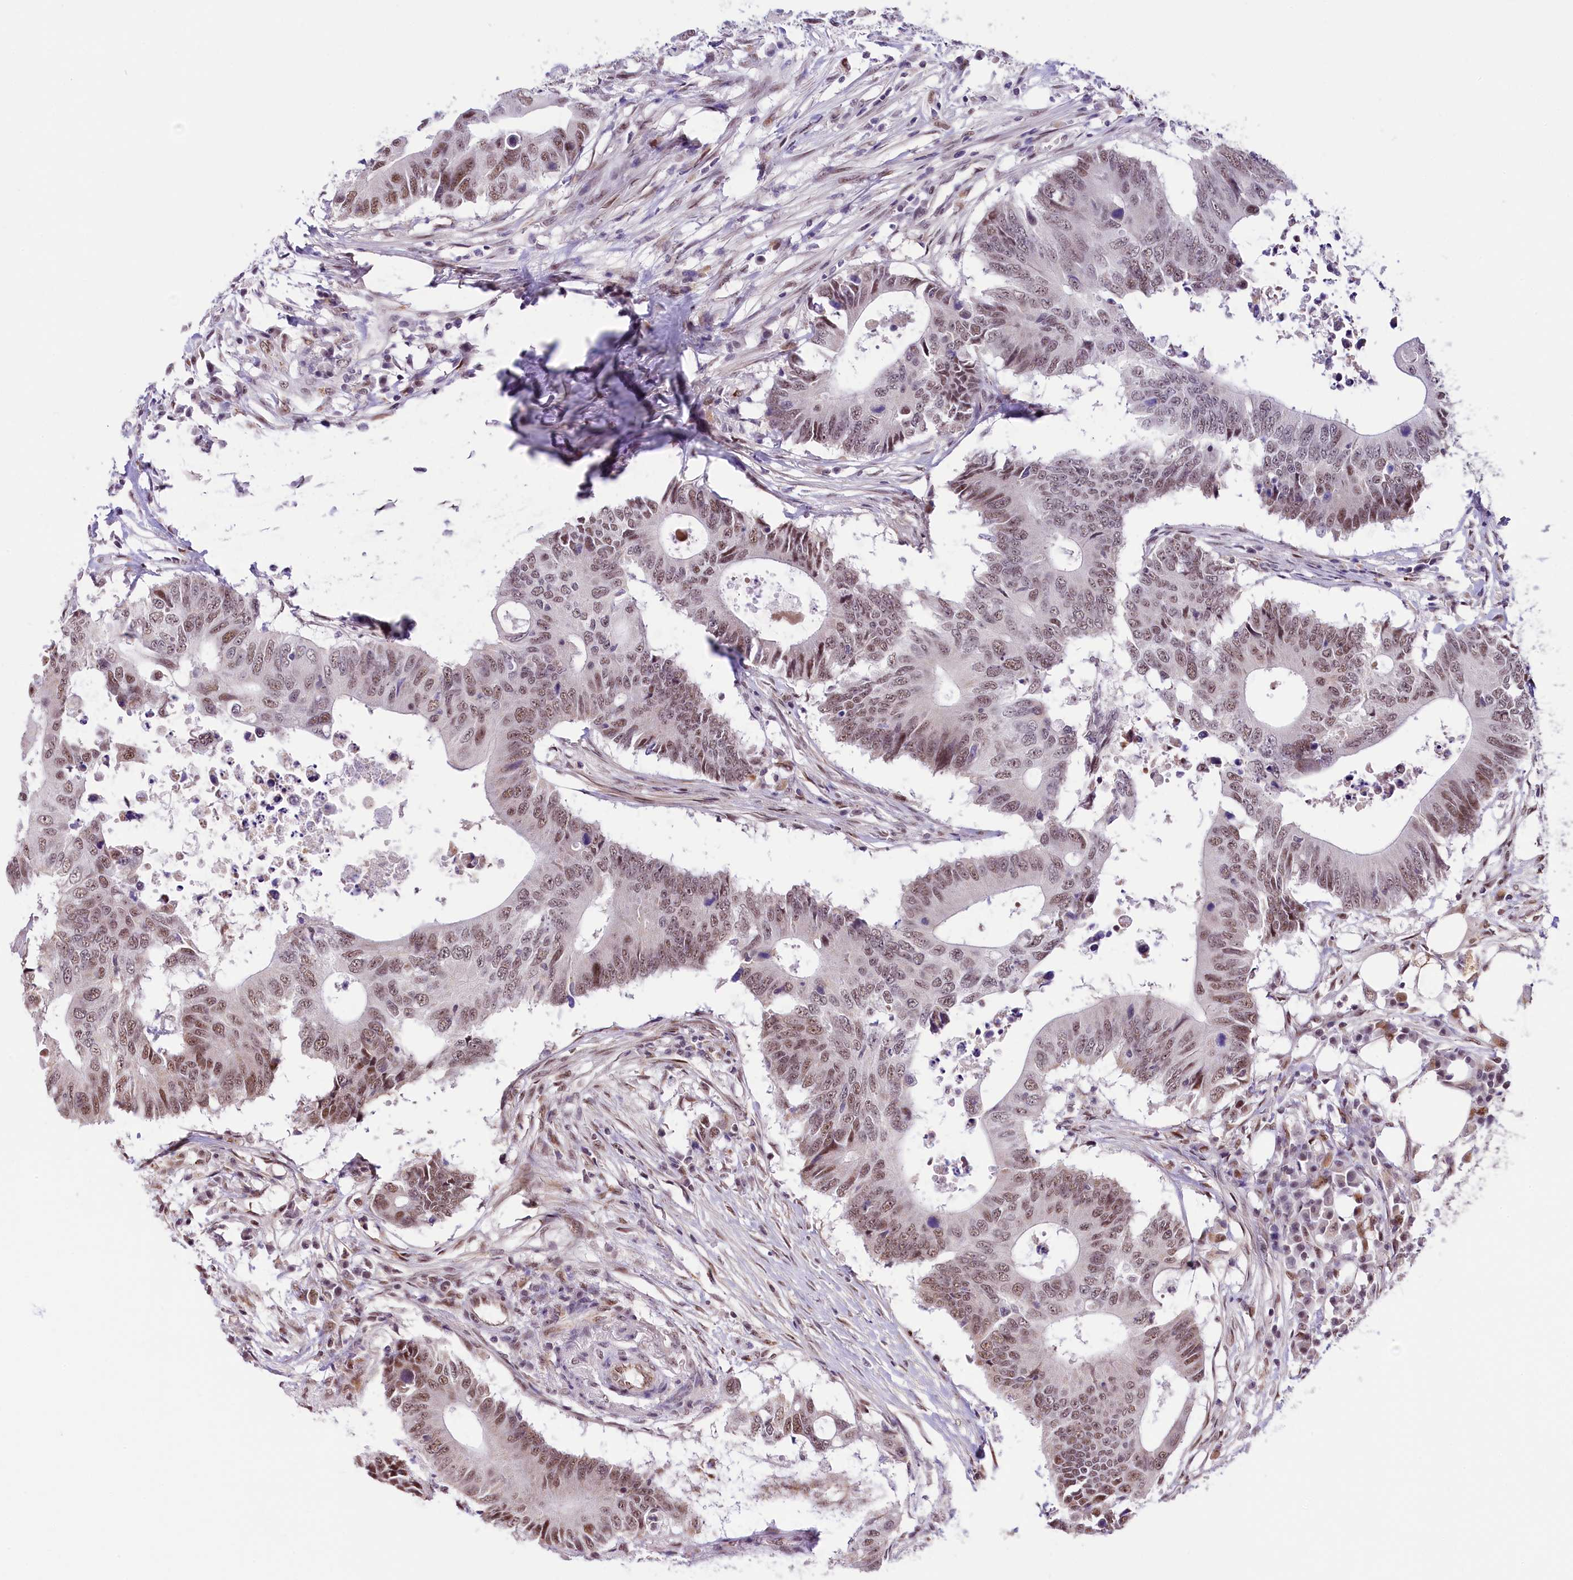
{"staining": {"intensity": "weak", "quantity": ">75%", "location": "nuclear"}, "tissue": "colorectal cancer", "cell_type": "Tumor cells", "image_type": "cancer", "snomed": [{"axis": "morphology", "description": "Adenocarcinoma, NOS"}, {"axis": "topography", "description": "Colon"}], "caption": "IHC photomicrograph of neoplastic tissue: human colorectal cancer (adenocarcinoma) stained using immunohistochemistry shows low levels of weak protein expression localized specifically in the nuclear of tumor cells, appearing as a nuclear brown color.", "gene": "MRPL54", "patient": {"sex": "male", "age": 71}}